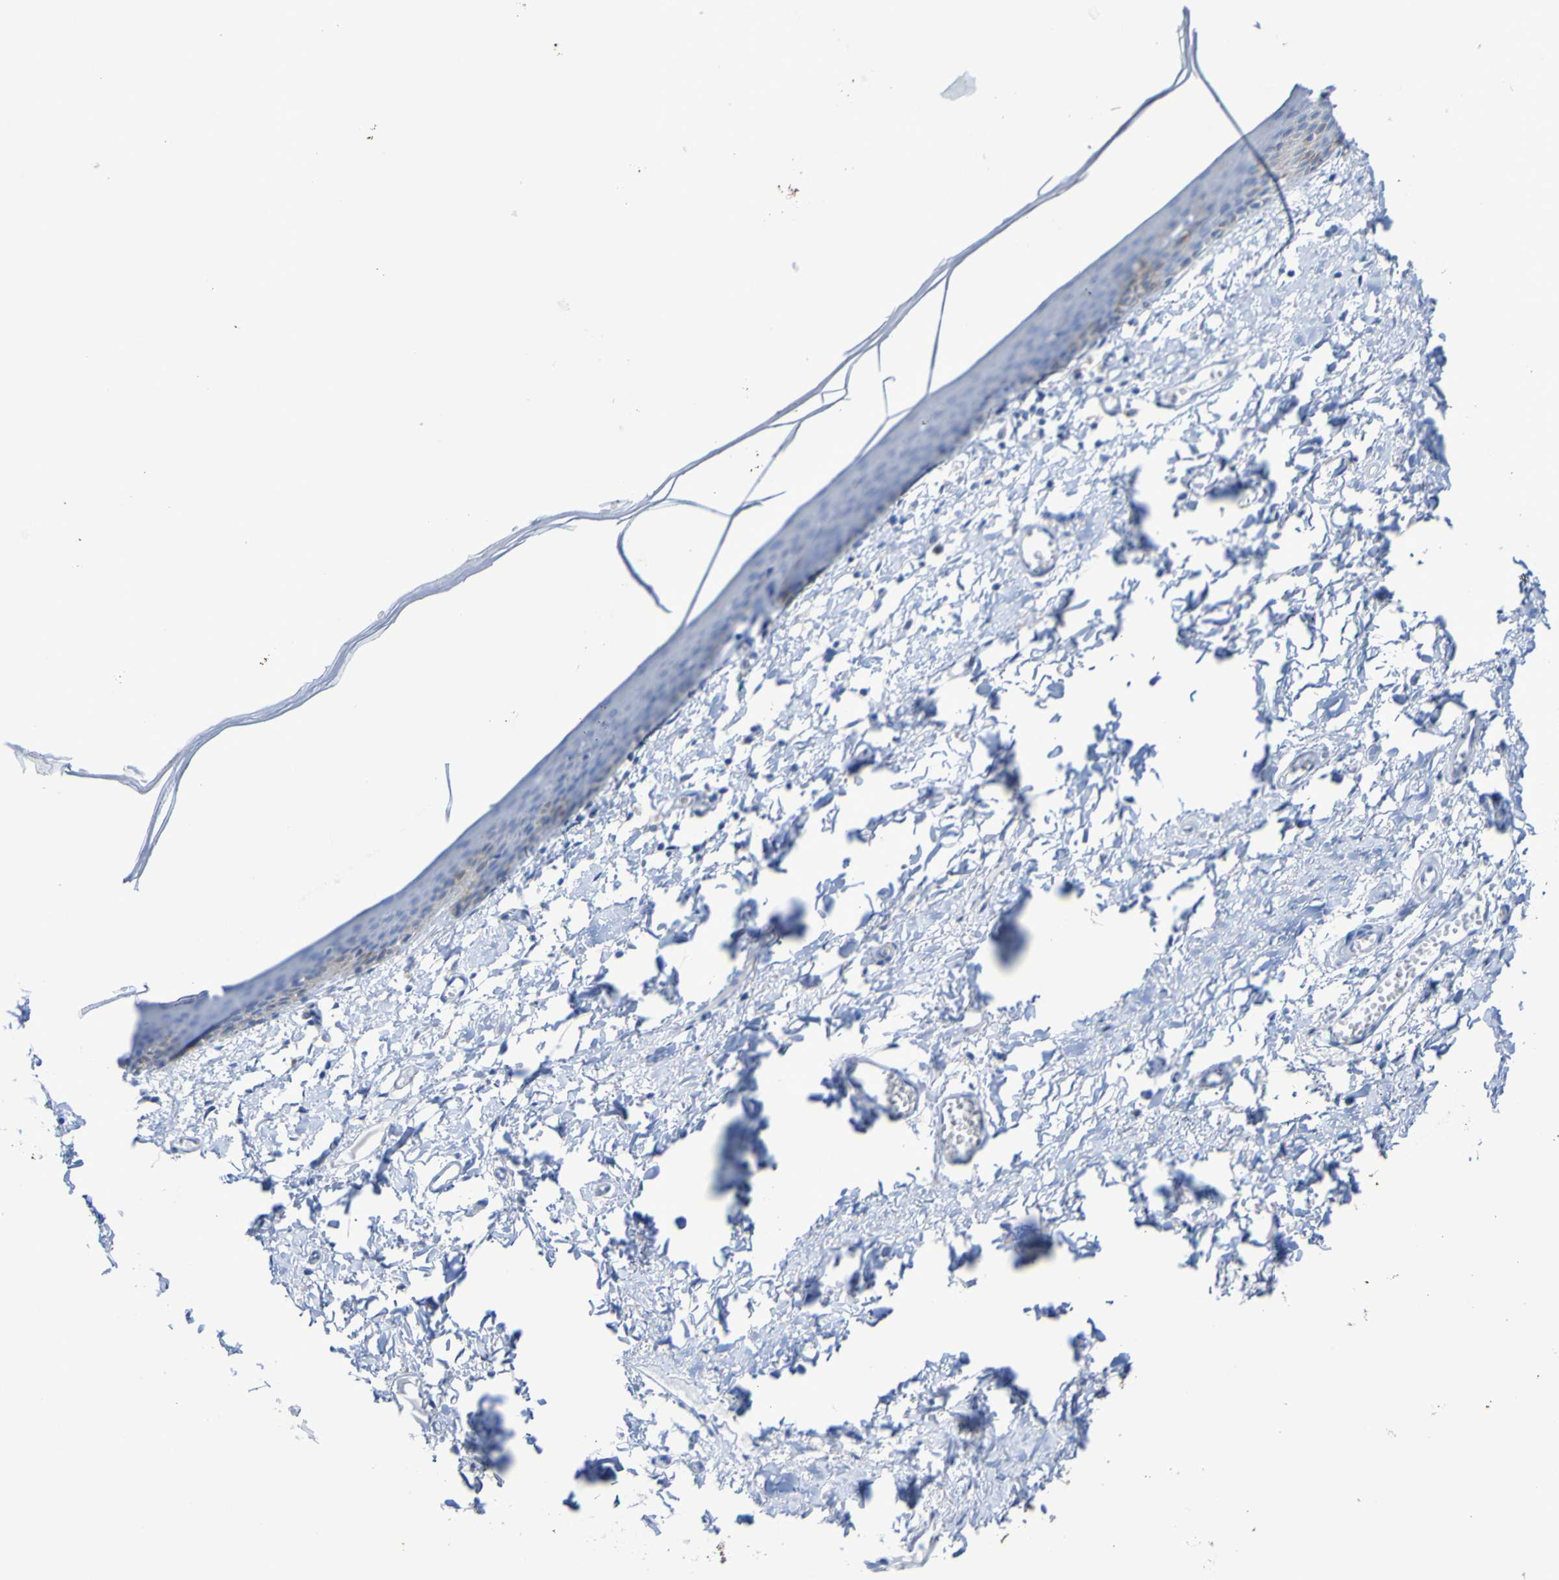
{"staining": {"intensity": "negative", "quantity": "none", "location": "none"}, "tissue": "skin", "cell_type": "Epidermal cells", "image_type": "normal", "snomed": [{"axis": "morphology", "description": "Normal tissue, NOS"}, {"axis": "topography", "description": "Vulva"}], "caption": "Immunohistochemical staining of normal human skin exhibits no significant staining in epidermal cells.", "gene": "ACMSD", "patient": {"sex": "female", "age": 54}}